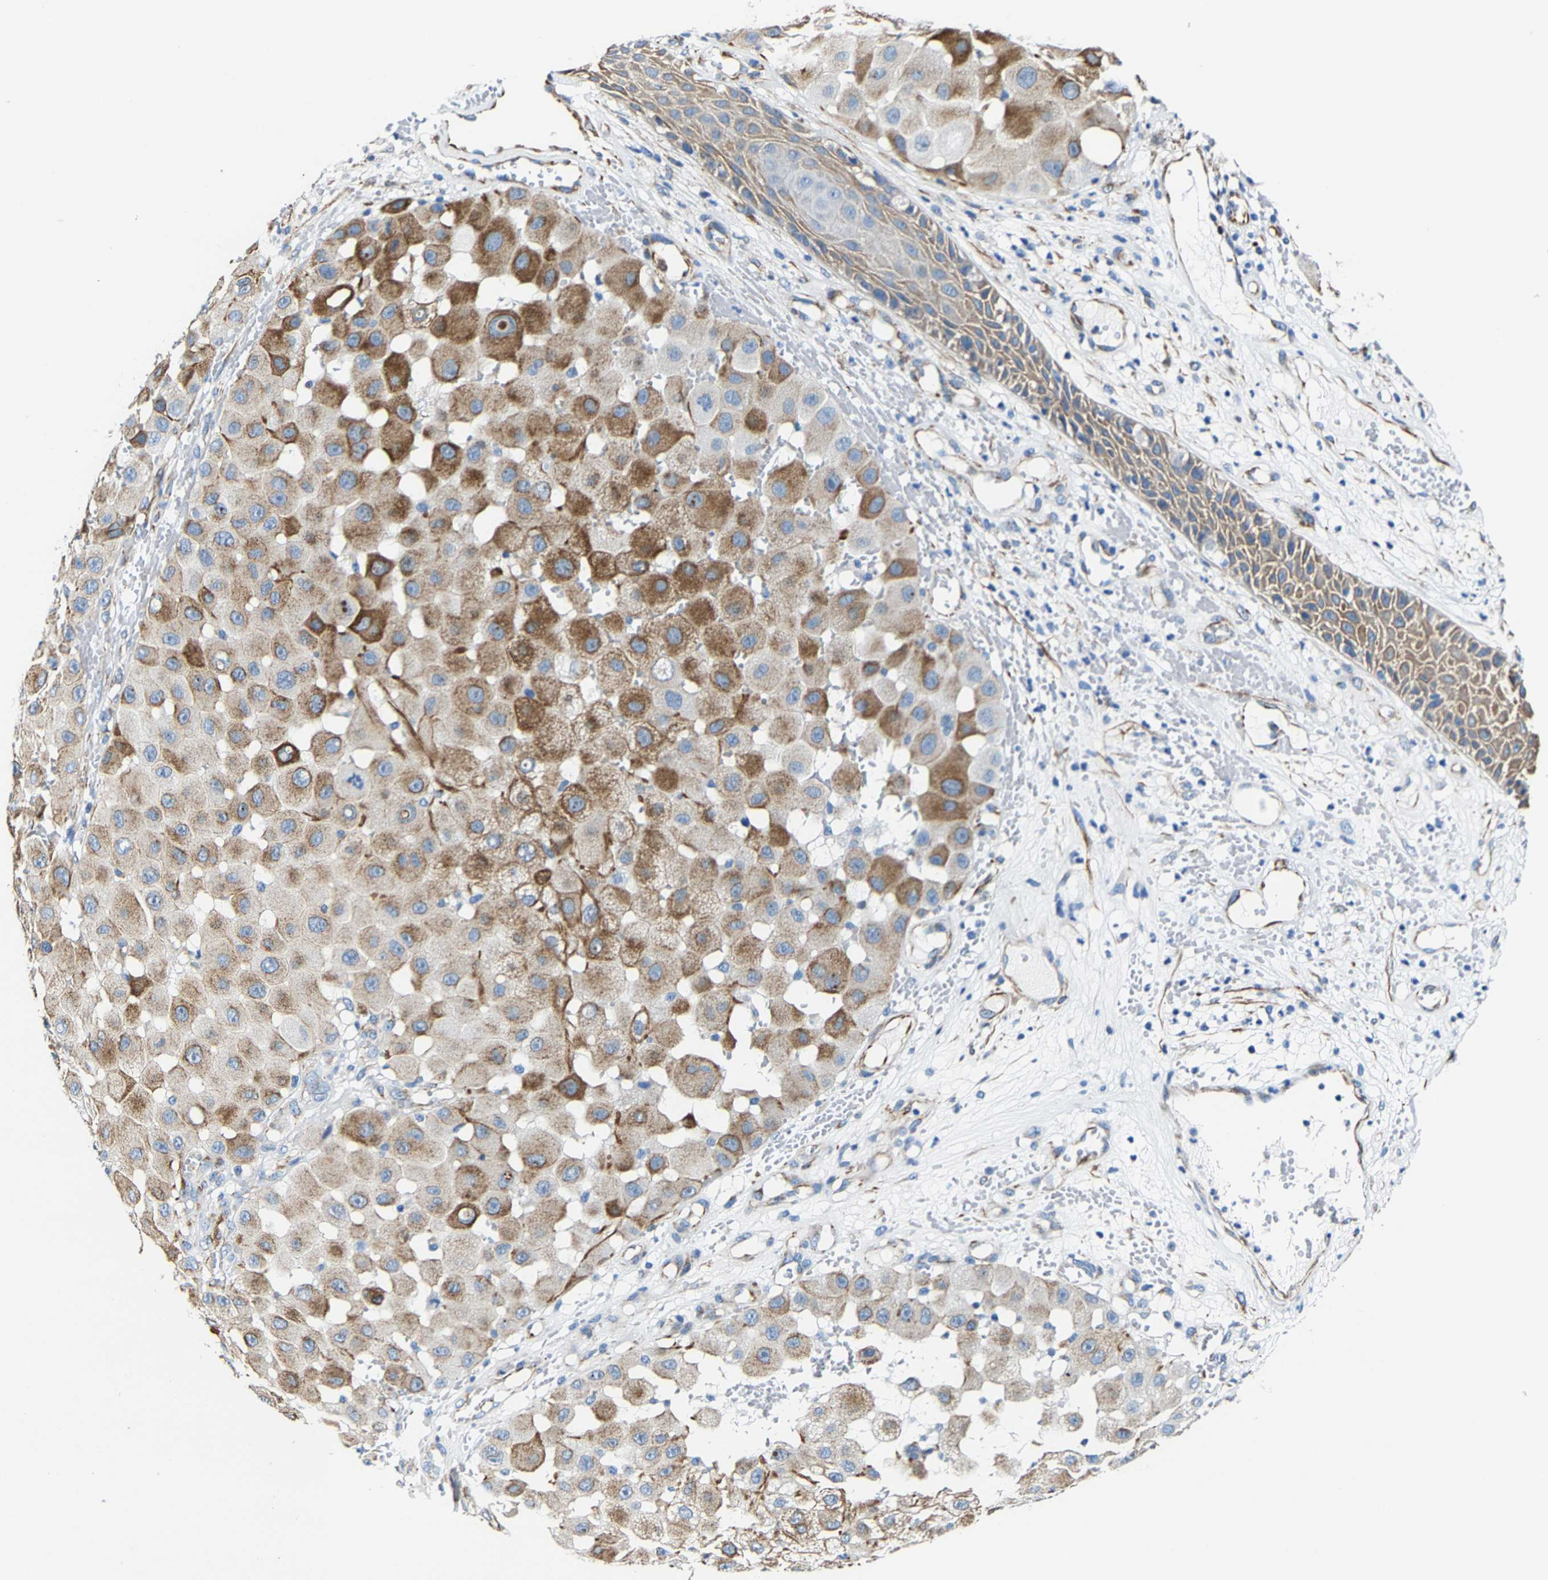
{"staining": {"intensity": "moderate", "quantity": ">75%", "location": "cytoplasmic/membranous"}, "tissue": "melanoma", "cell_type": "Tumor cells", "image_type": "cancer", "snomed": [{"axis": "morphology", "description": "Malignant melanoma, NOS"}, {"axis": "topography", "description": "Skin"}], "caption": "IHC image of human melanoma stained for a protein (brown), which demonstrates medium levels of moderate cytoplasmic/membranous staining in approximately >75% of tumor cells.", "gene": "MMEL1", "patient": {"sex": "female", "age": 81}}